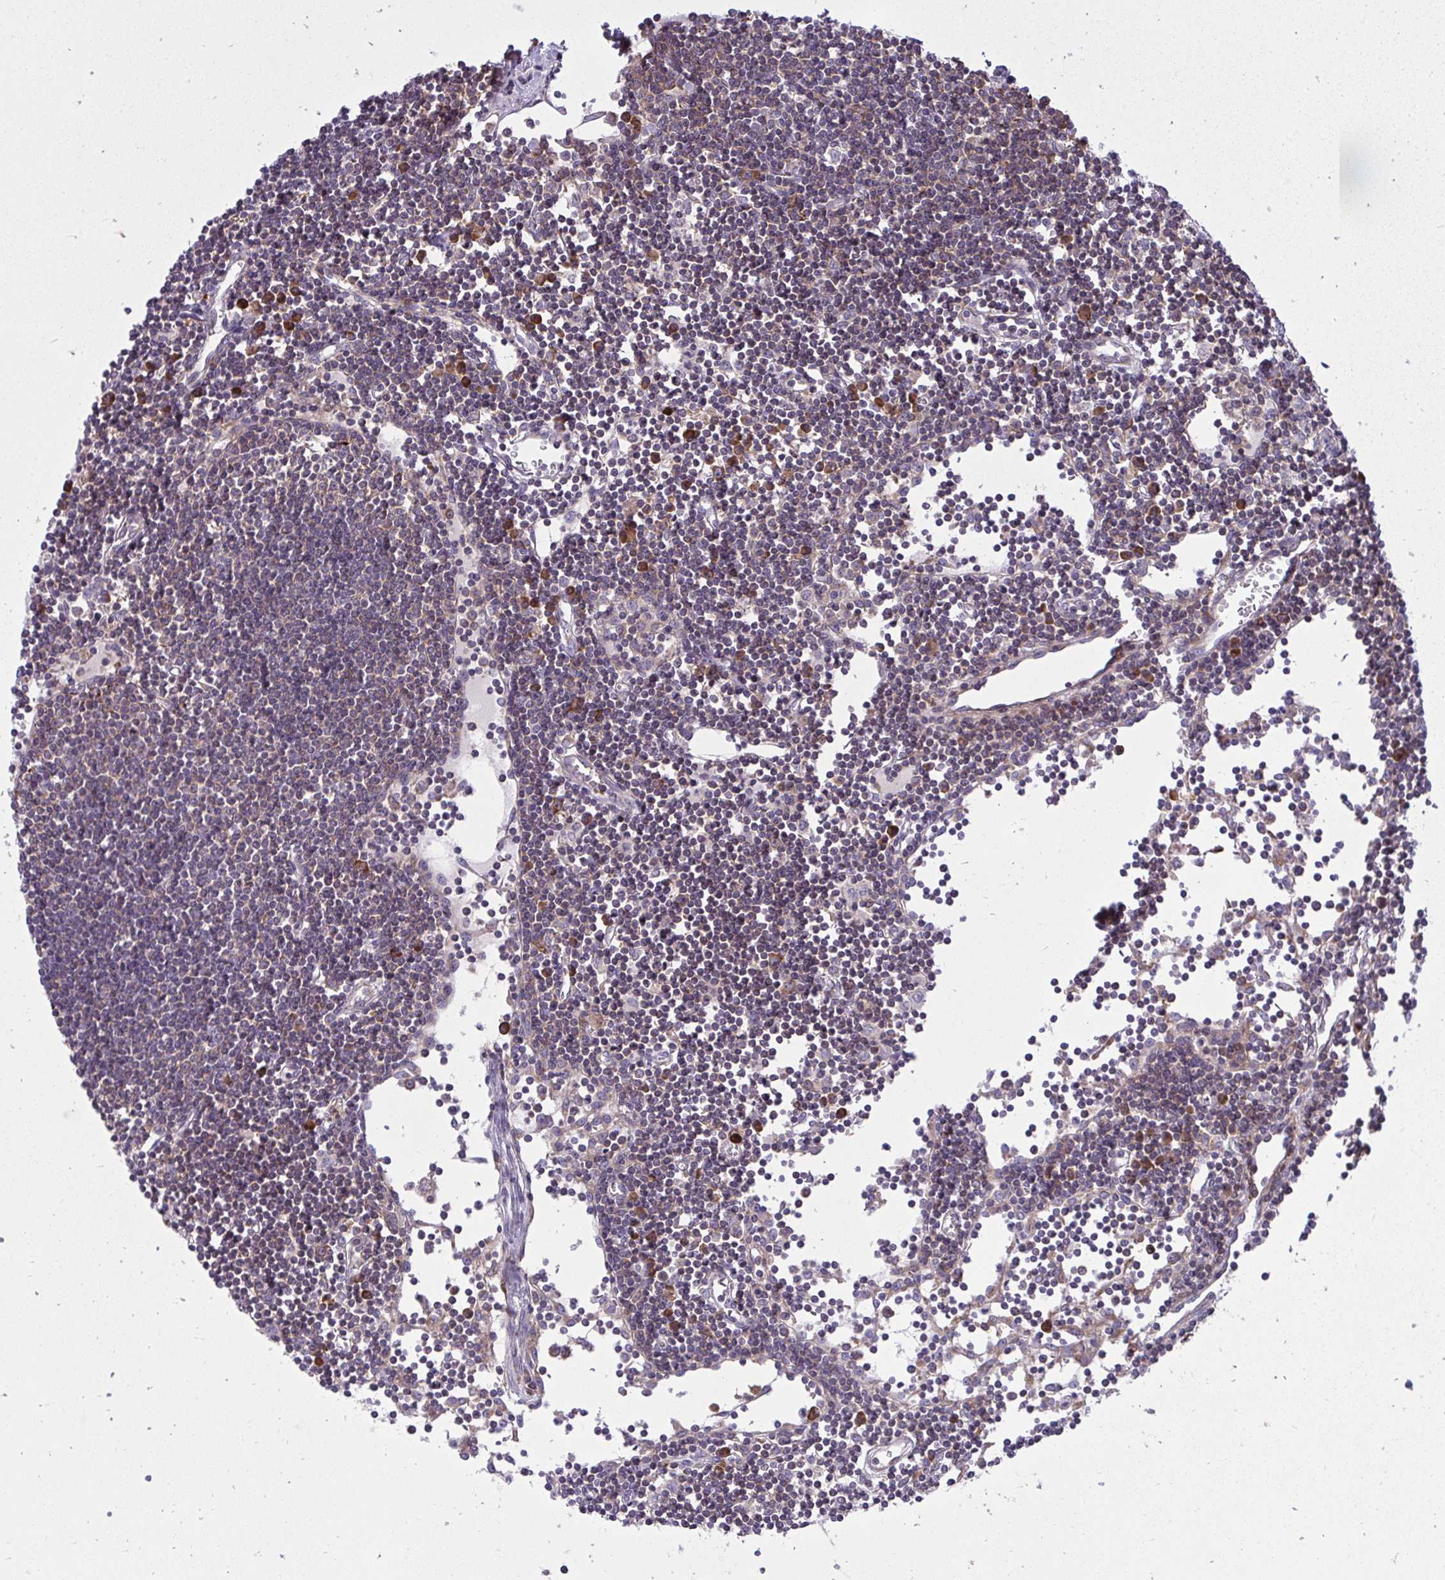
{"staining": {"intensity": "moderate", "quantity": "<25%", "location": "cytoplasmic/membranous"}, "tissue": "lymph node", "cell_type": "Germinal center cells", "image_type": "normal", "snomed": [{"axis": "morphology", "description": "Normal tissue, NOS"}, {"axis": "topography", "description": "Lymph node"}], "caption": "Brown immunohistochemical staining in normal human lymph node reveals moderate cytoplasmic/membranous staining in approximately <25% of germinal center cells.", "gene": "GFPT2", "patient": {"sex": "female", "age": 65}}